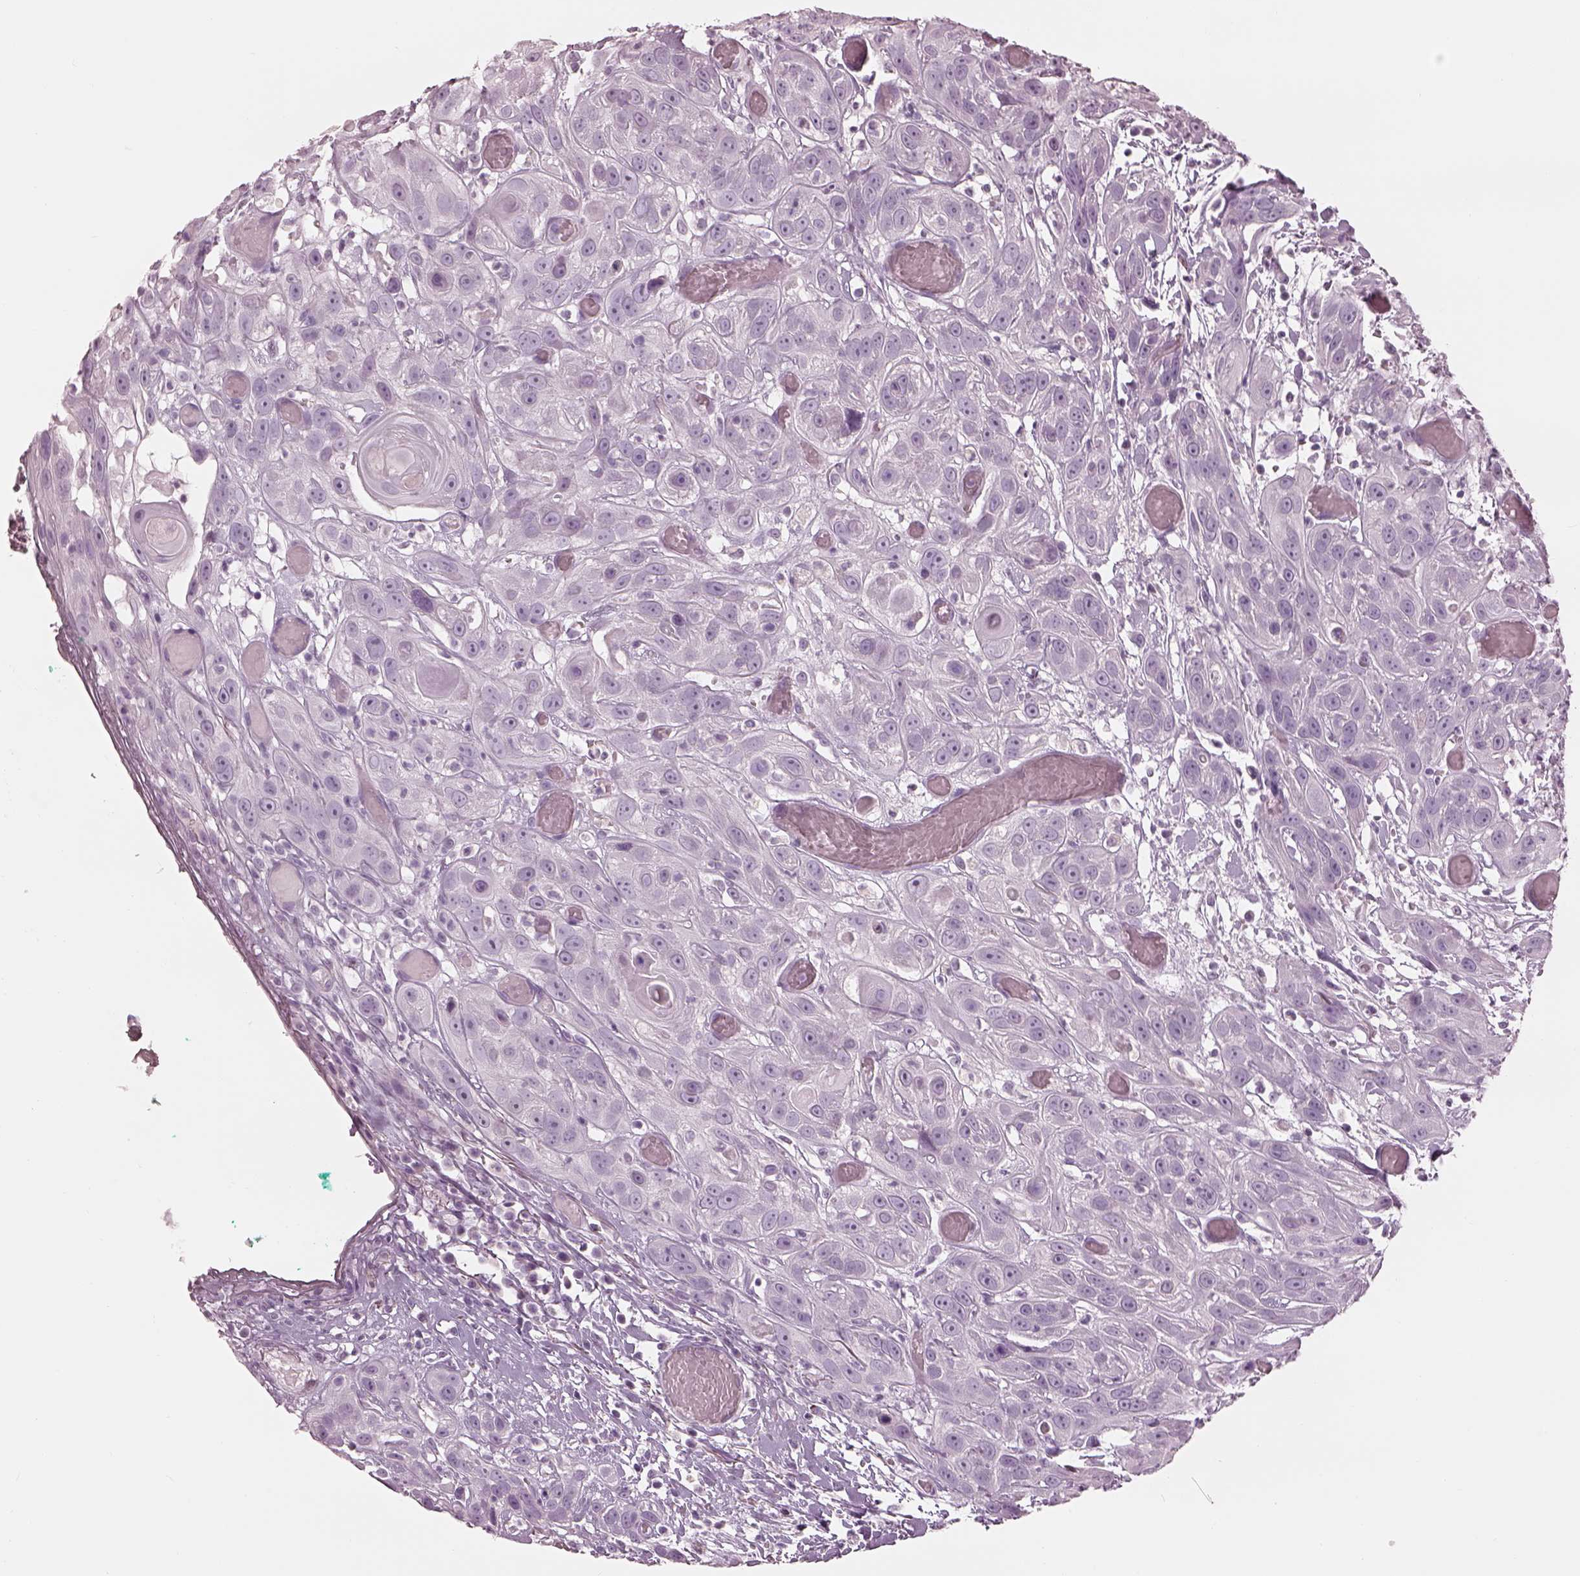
{"staining": {"intensity": "negative", "quantity": "none", "location": "none"}, "tissue": "head and neck cancer", "cell_type": "Tumor cells", "image_type": "cancer", "snomed": [{"axis": "morphology", "description": "Normal tissue, NOS"}, {"axis": "morphology", "description": "Squamous cell carcinoma, NOS"}, {"axis": "topography", "description": "Oral tissue"}, {"axis": "topography", "description": "Salivary gland"}, {"axis": "topography", "description": "Head-Neck"}], "caption": "This is a image of IHC staining of head and neck cancer (squamous cell carcinoma), which shows no staining in tumor cells.", "gene": "RSPH9", "patient": {"sex": "female", "age": 62}}